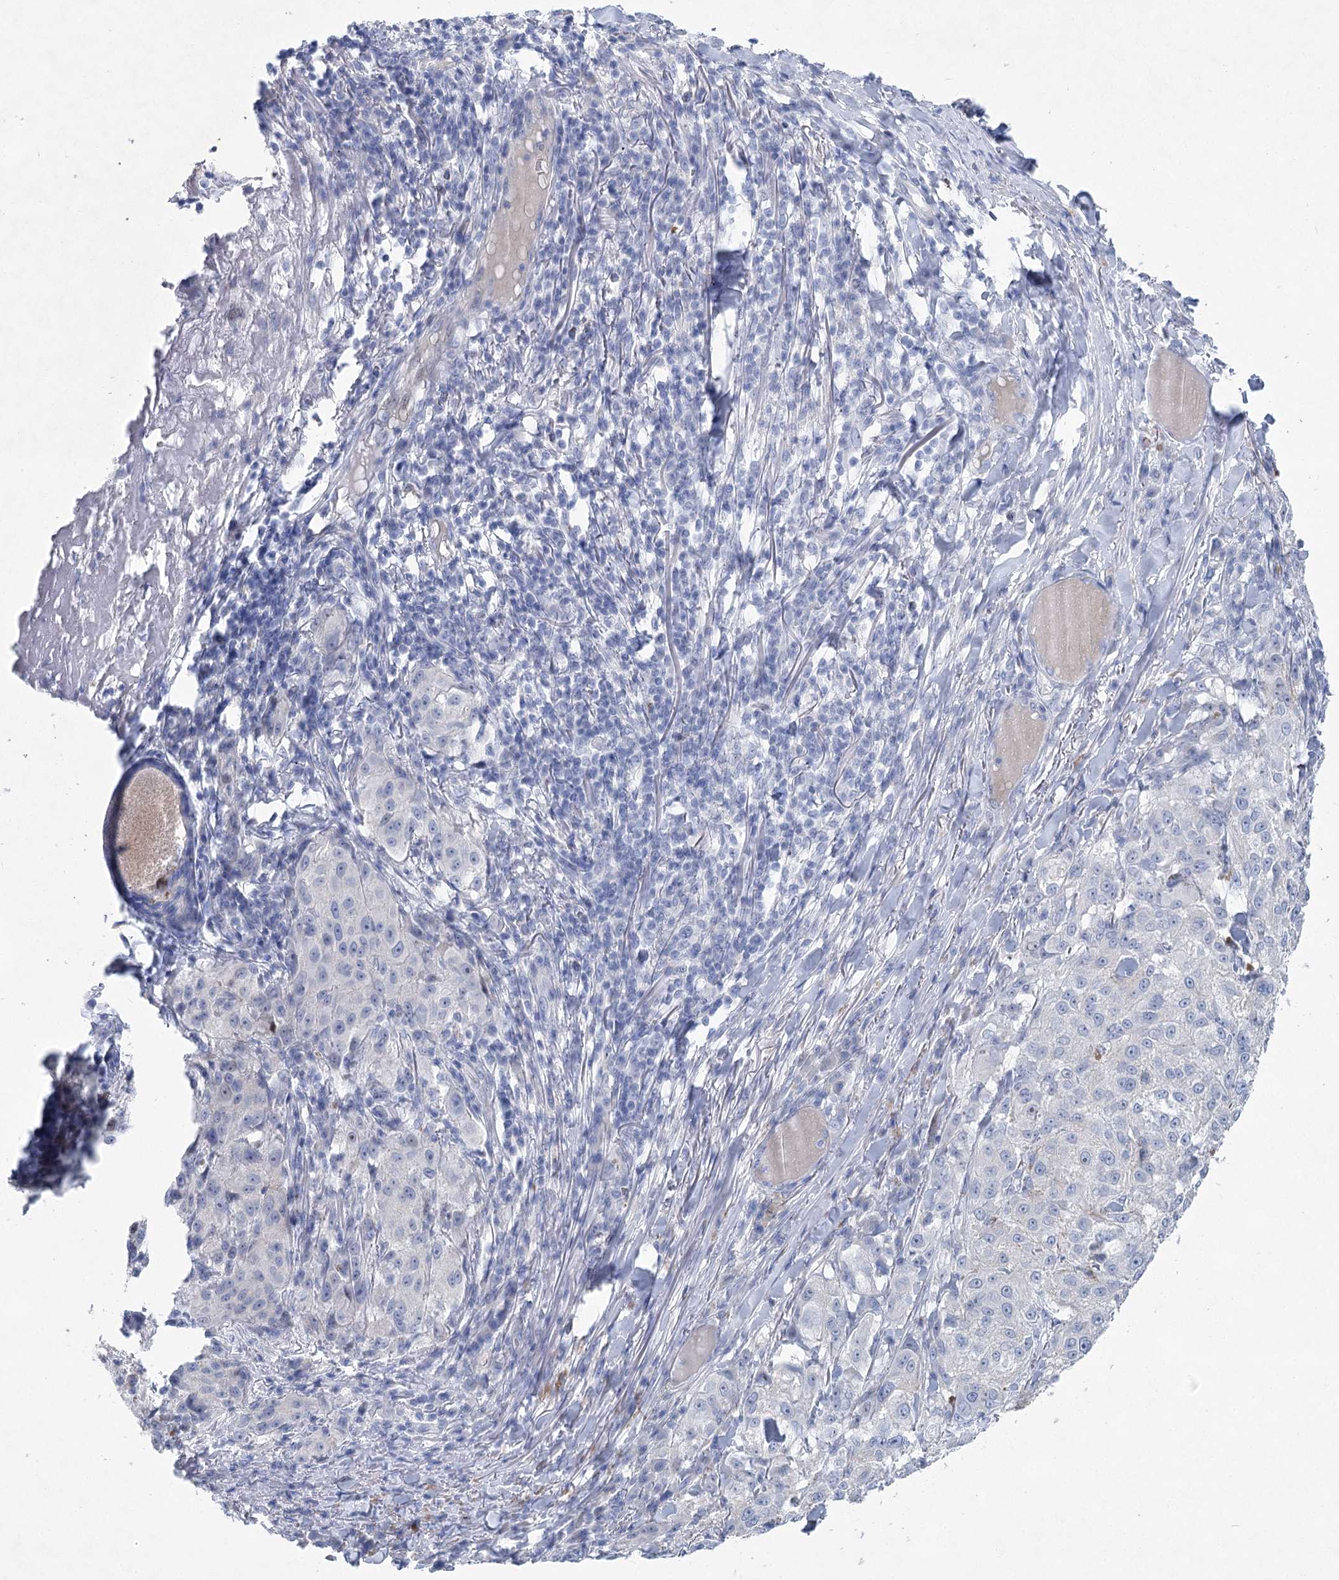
{"staining": {"intensity": "negative", "quantity": "none", "location": "none"}, "tissue": "melanoma", "cell_type": "Tumor cells", "image_type": "cancer", "snomed": [{"axis": "morphology", "description": "Necrosis, NOS"}, {"axis": "morphology", "description": "Malignant melanoma, NOS"}, {"axis": "topography", "description": "Skin"}], "caption": "Immunohistochemistry (IHC) histopathology image of neoplastic tissue: malignant melanoma stained with DAB (3,3'-diaminobenzidine) demonstrates no significant protein staining in tumor cells.", "gene": "WDR74", "patient": {"sex": "female", "age": 87}}